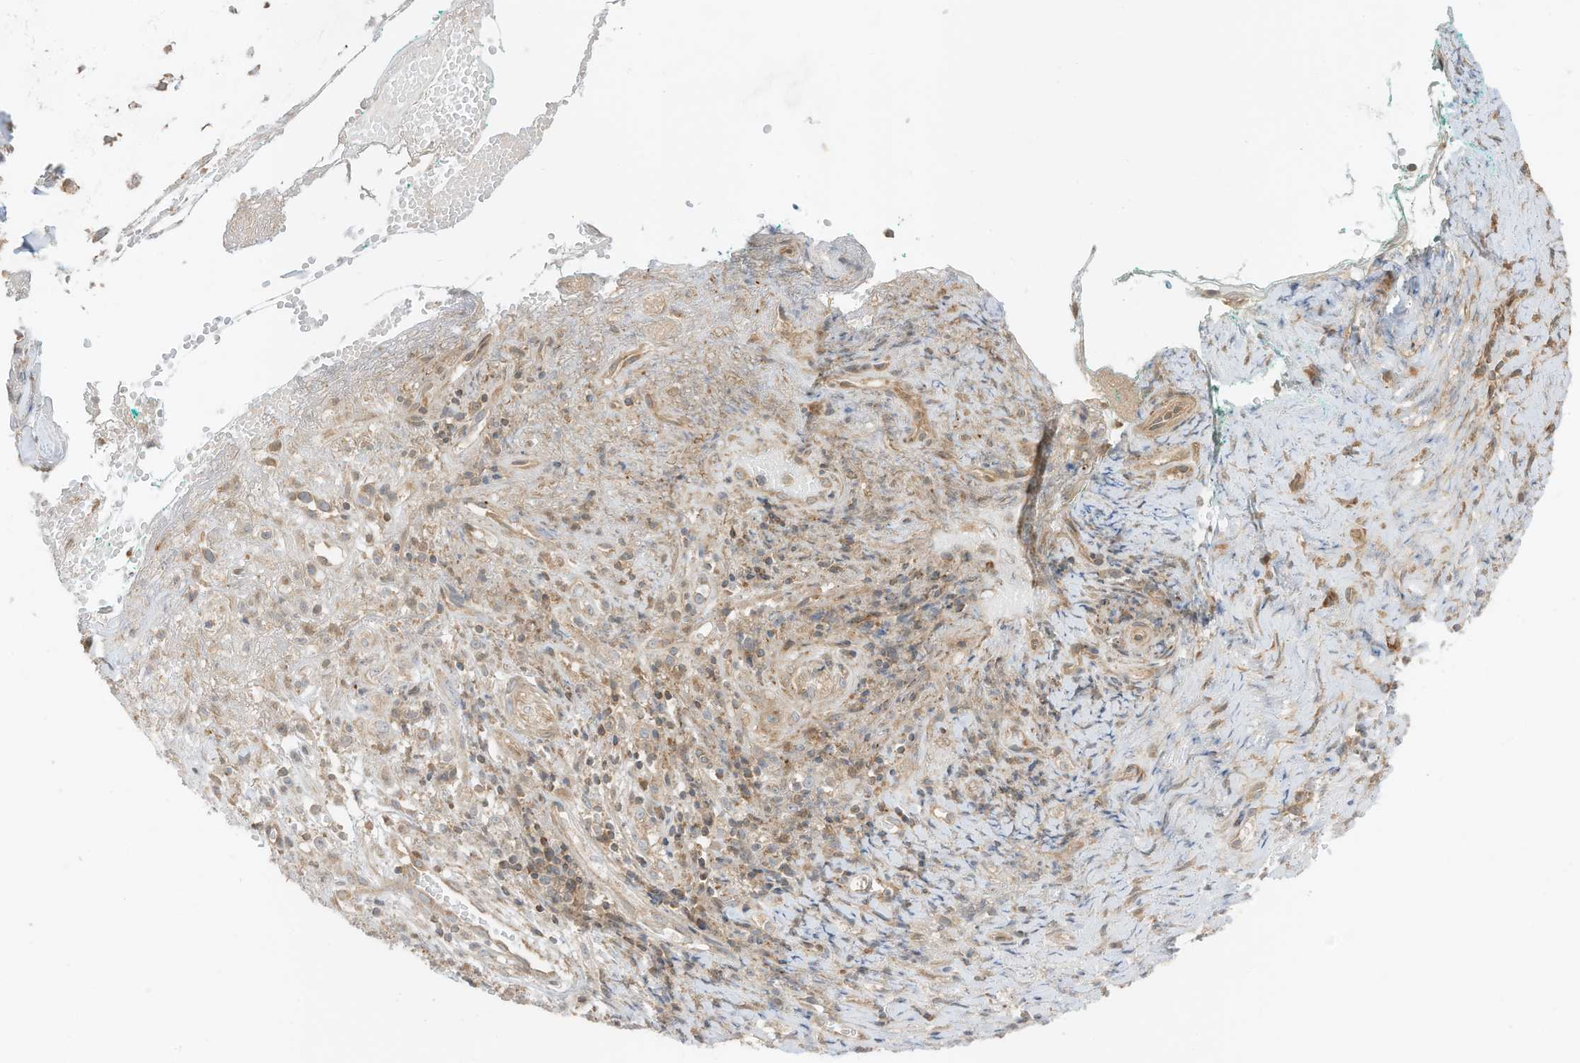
{"staining": {"intensity": "weak", "quantity": ">75%", "location": "cytoplasmic/membranous"}, "tissue": "adipose tissue", "cell_type": "Adipocytes", "image_type": "normal", "snomed": [{"axis": "morphology", "description": "Normal tissue, NOS"}, {"axis": "morphology", "description": "Basal cell carcinoma"}, {"axis": "topography", "description": "Cartilage tissue"}, {"axis": "topography", "description": "Nasopharynx"}, {"axis": "topography", "description": "Oral tissue"}], "caption": "The histopathology image exhibits a brown stain indicating the presence of a protein in the cytoplasmic/membranous of adipocytes in adipose tissue.", "gene": "SLC25A12", "patient": {"sex": "female", "age": 77}}